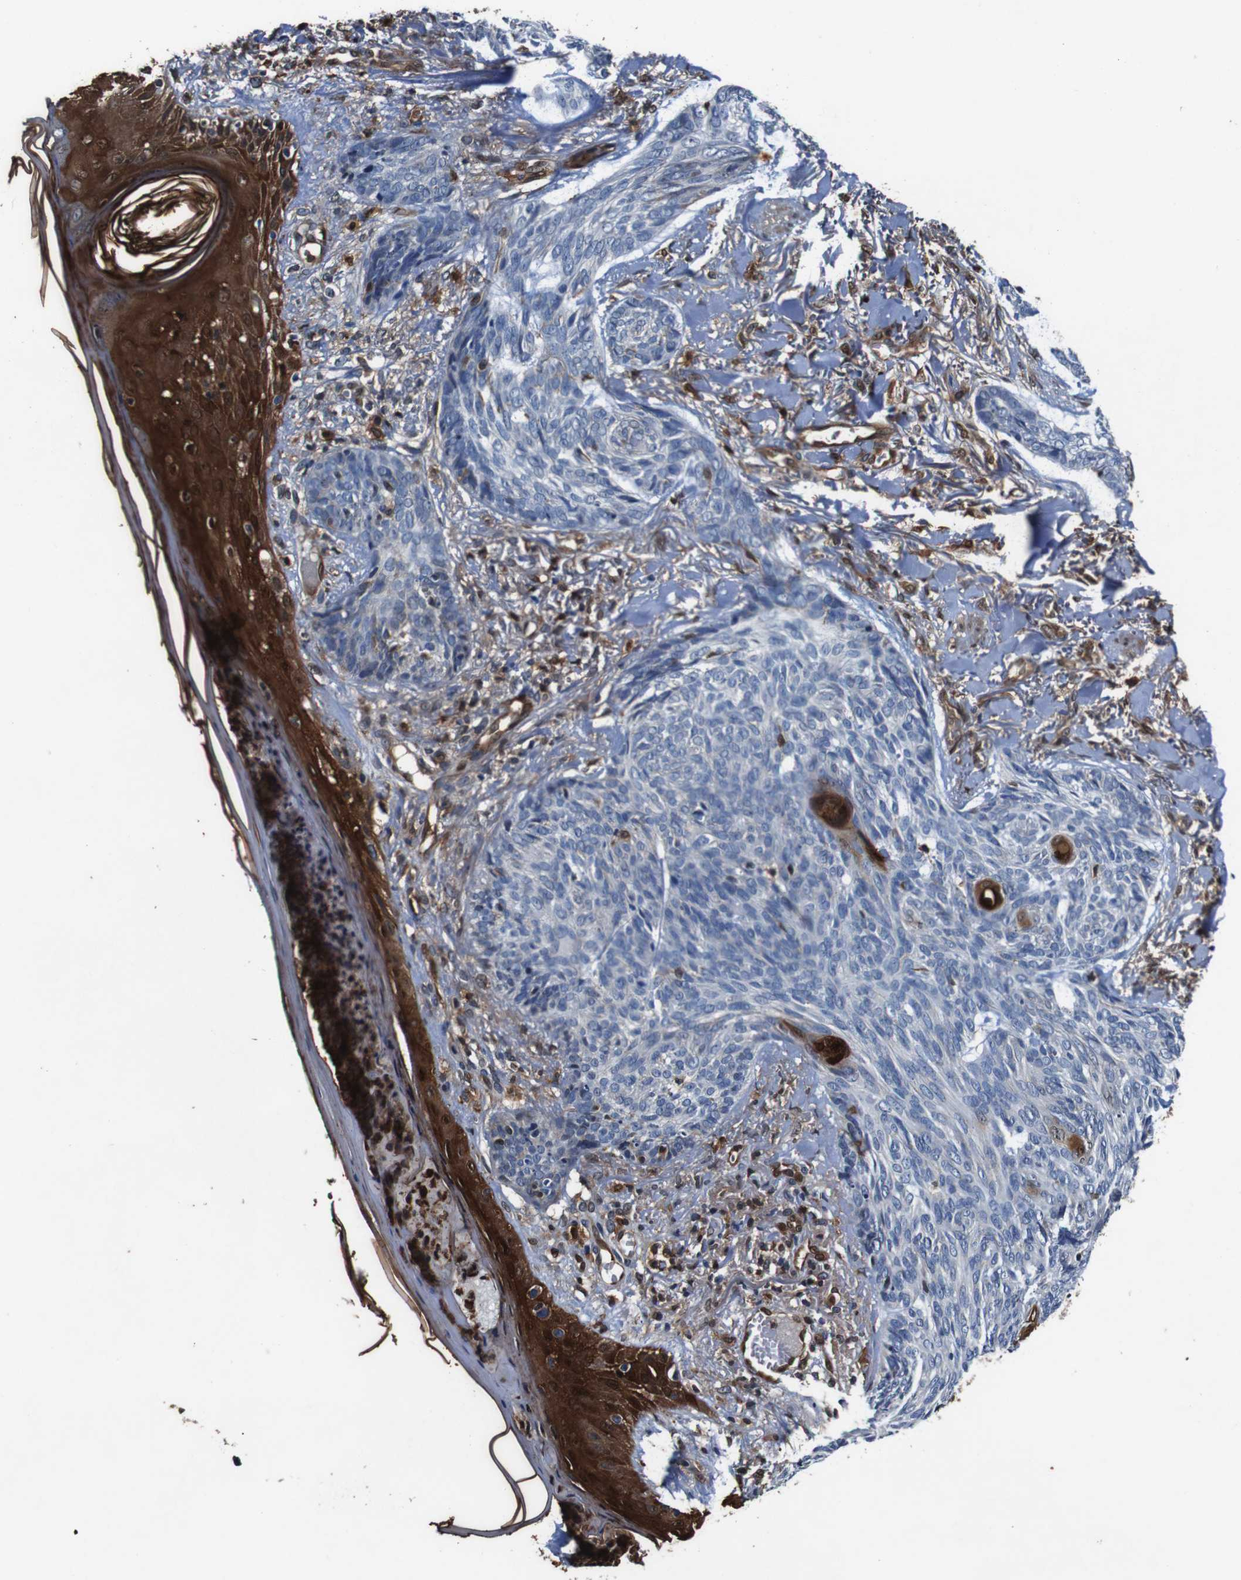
{"staining": {"intensity": "negative", "quantity": "none", "location": "none"}, "tissue": "skin cancer", "cell_type": "Tumor cells", "image_type": "cancer", "snomed": [{"axis": "morphology", "description": "Basal cell carcinoma"}, {"axis": "topography", "description": "Skin"}], "caption": "There is no significant positivity in tumor cells of skin basal cell carcinoma.", "gene": "ANXA1", "patient": {"sex": "male", "age": 43}}